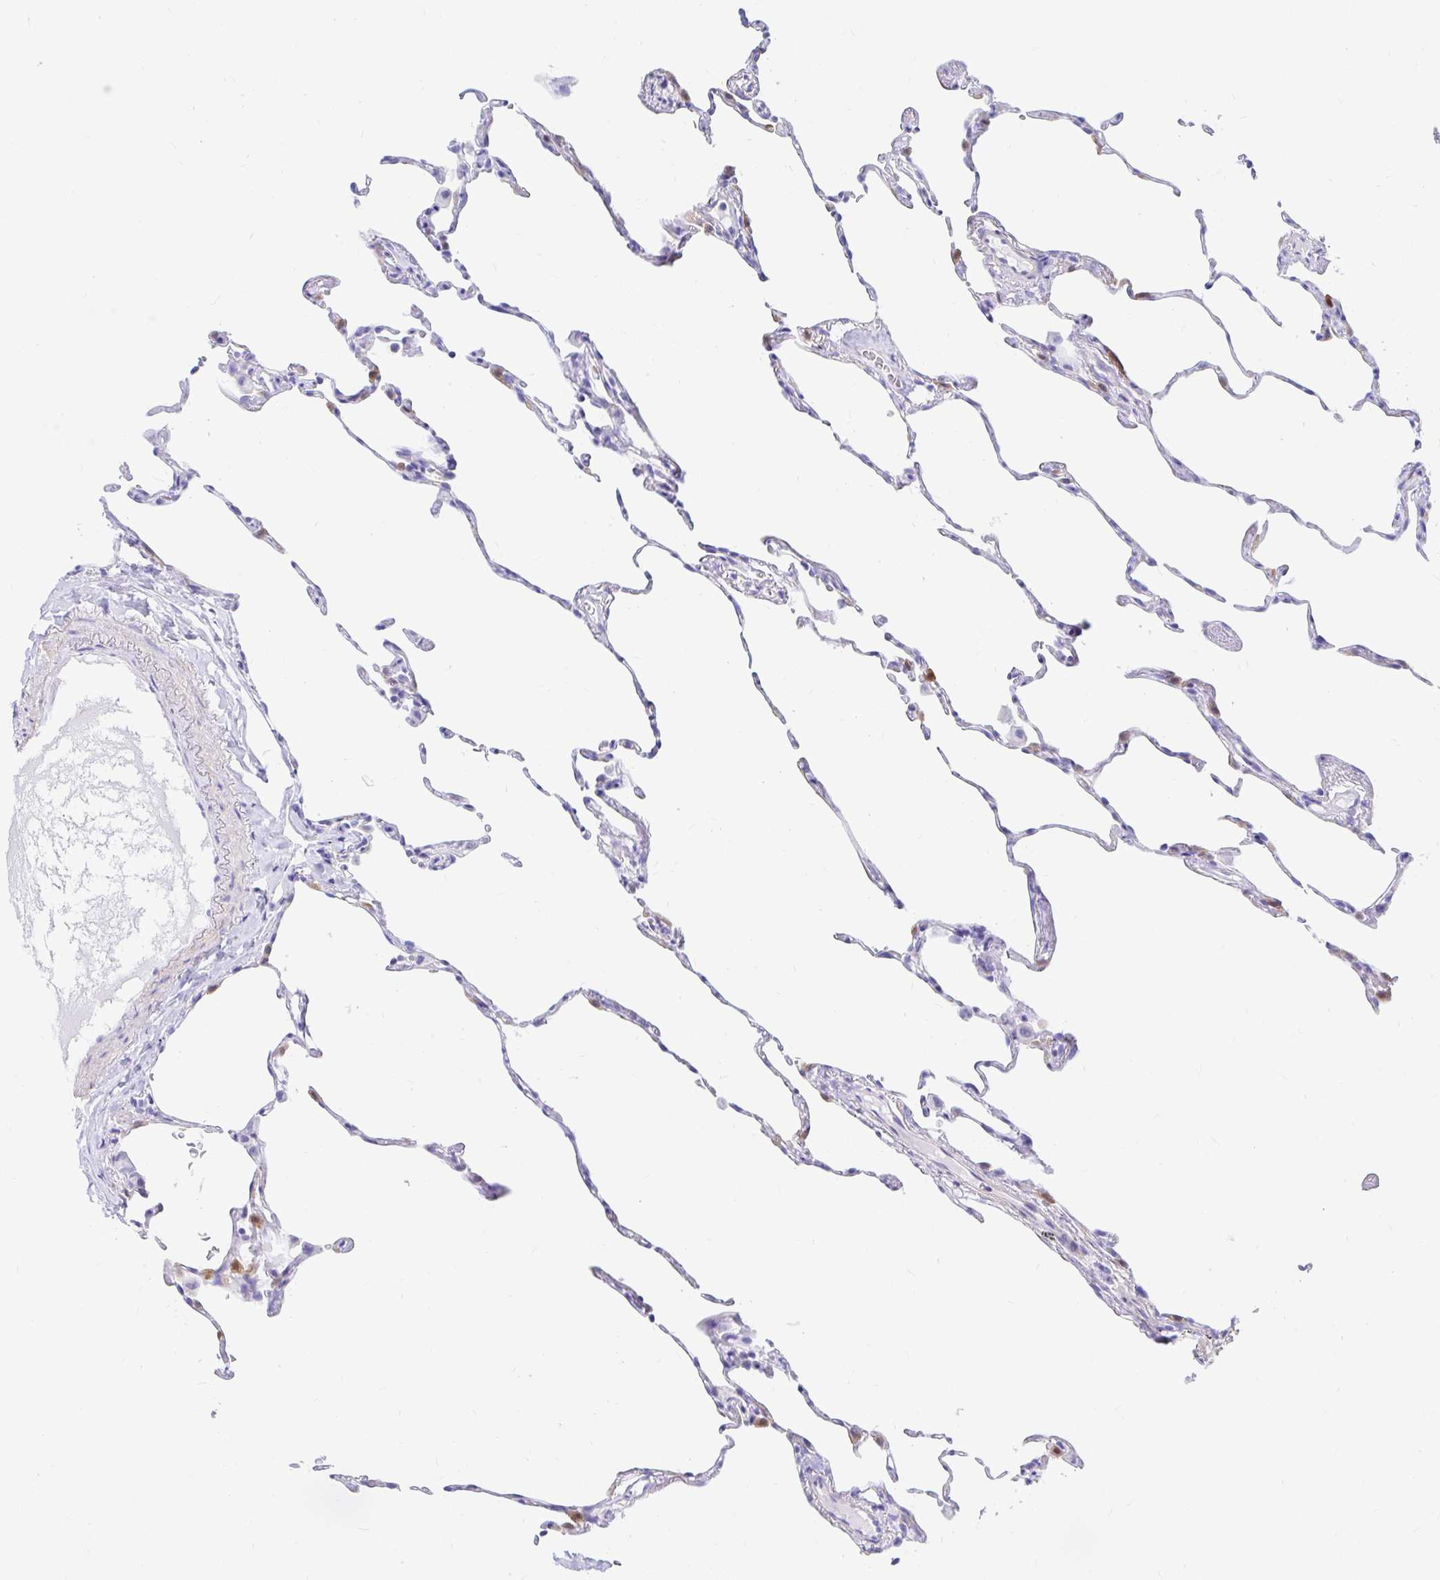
{"staining": {"intensity": "moderate", "quantity": "<25%", "location": "cytoplasmic/membranous"}, "tissue": "lung", "cell_type": "Alveolar cells", "image_type": "normal", "snomed": [{"axis": "morphology", "description": "Normal tissue, NOS"}, {"axis": "topography", "description": "Lung"}], "caption": "A low amount of moderate cytoplasmic/membranous expression is present in approximately <25% of alveolar cells in normal lung. The staining is performed using DAB brown chromogen to label protein expression. The nuclei are counter-stained blue using hematoxylin.", "gene": "PPP1R1B", "patient": {"sex": "female", "age": 57}}